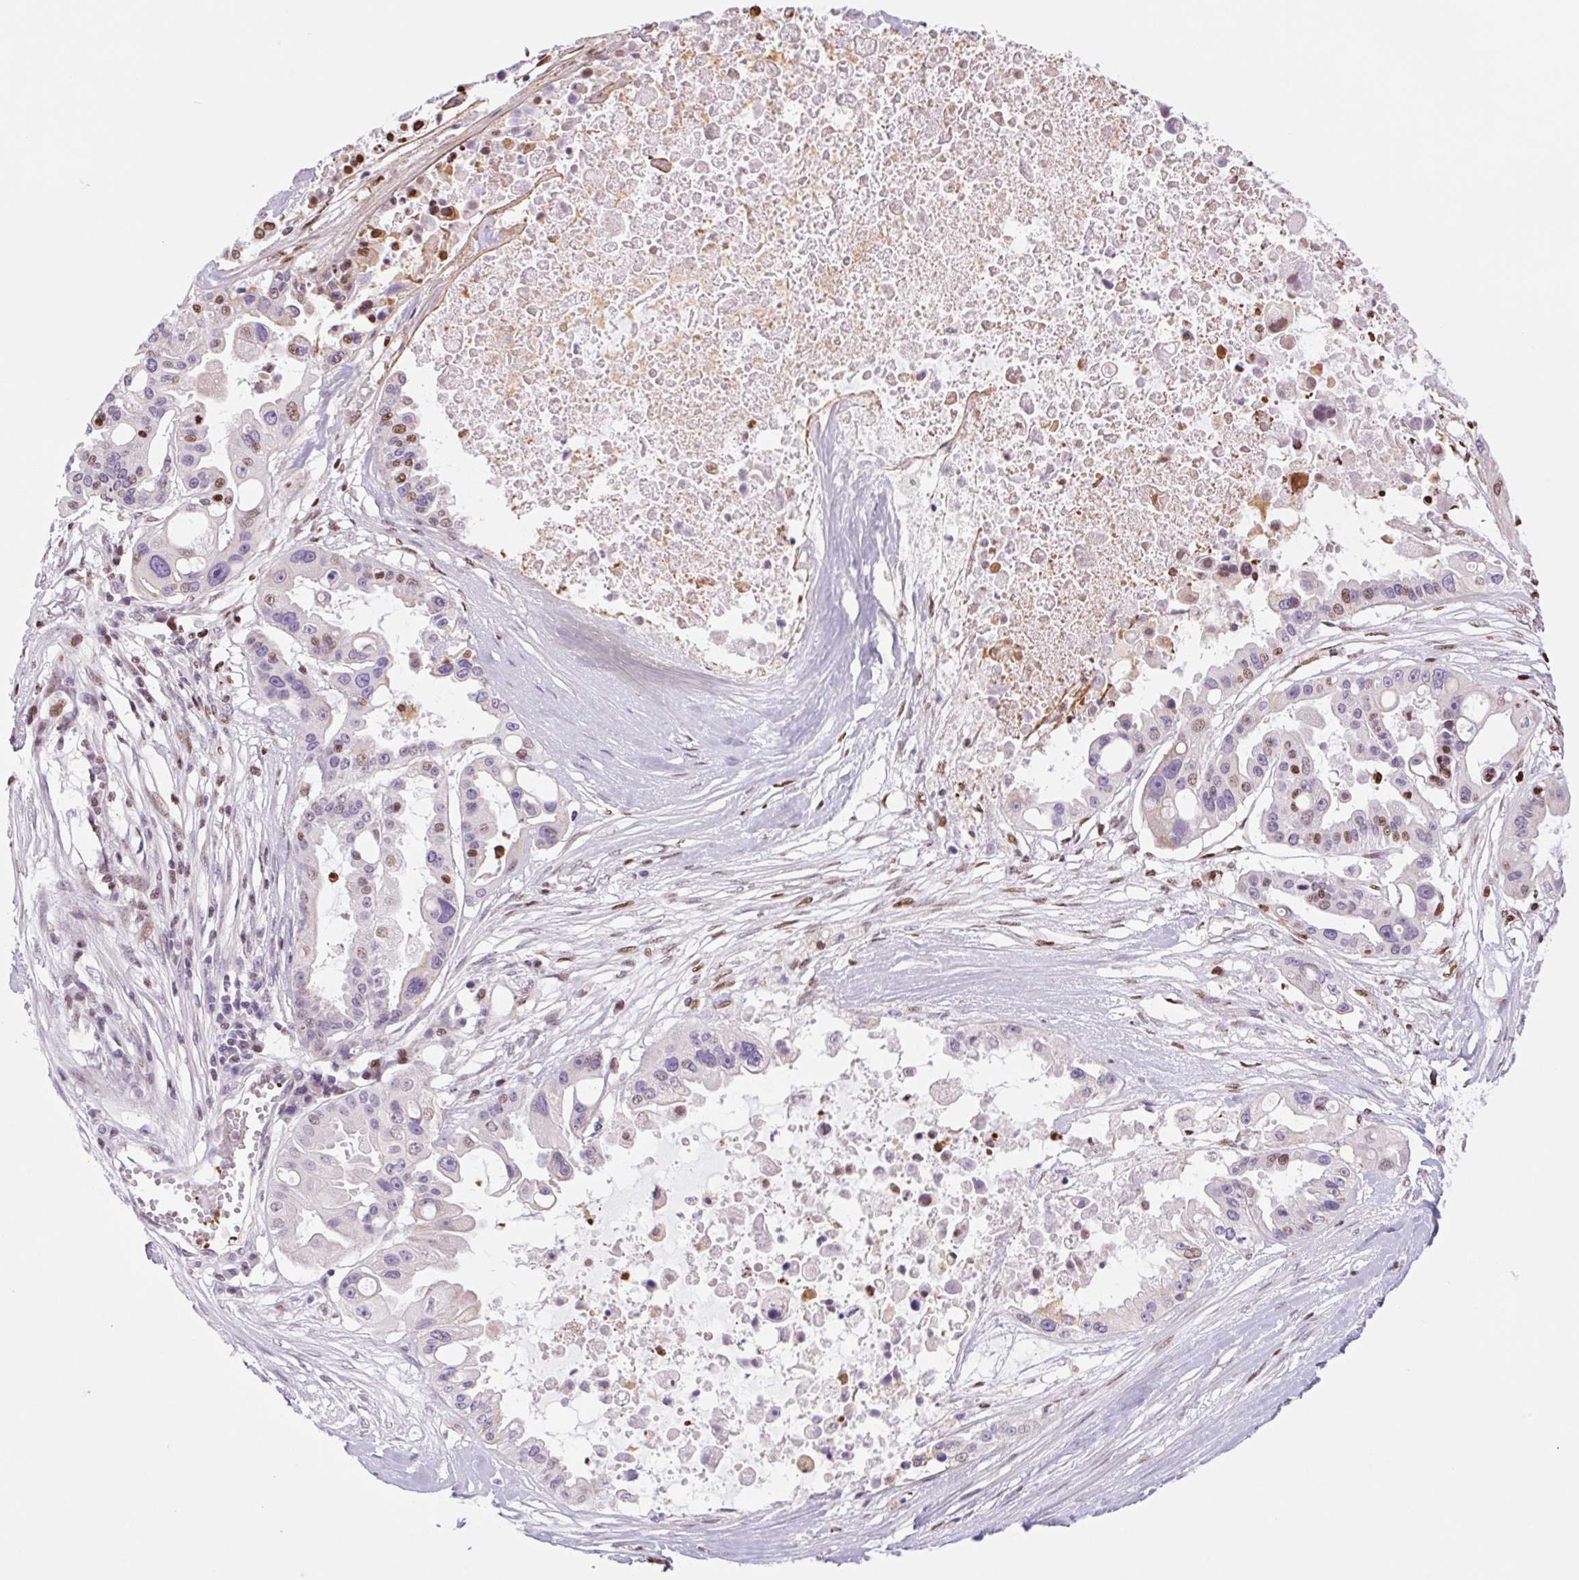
{"staining": {"intensity": "moderate", "quantity": "<25%", "location": "nuclear"}, "tissue": "ovarian cancer", "cell_type": "Tumor cells", "image_type": "cancer", "snomed": [{"axis": "morphology", "description": "Cystadenocarcinoma, serous, NOS"}, {"axis": "topography", "description": "Ovary"}], "caption": "Immunohistochemistry (IHC) histopathology image of neoplastic tissue: ovarian cancer (serous cystadenocarcinoma) stained using immunohistochemistry displays low levels of moderate protein expression localized specifically in the nuclear of tumor cells, appearing as a nuclear brown color.", "gene": "MS4A13", "patient": {"sex": "female", "age": 56}}